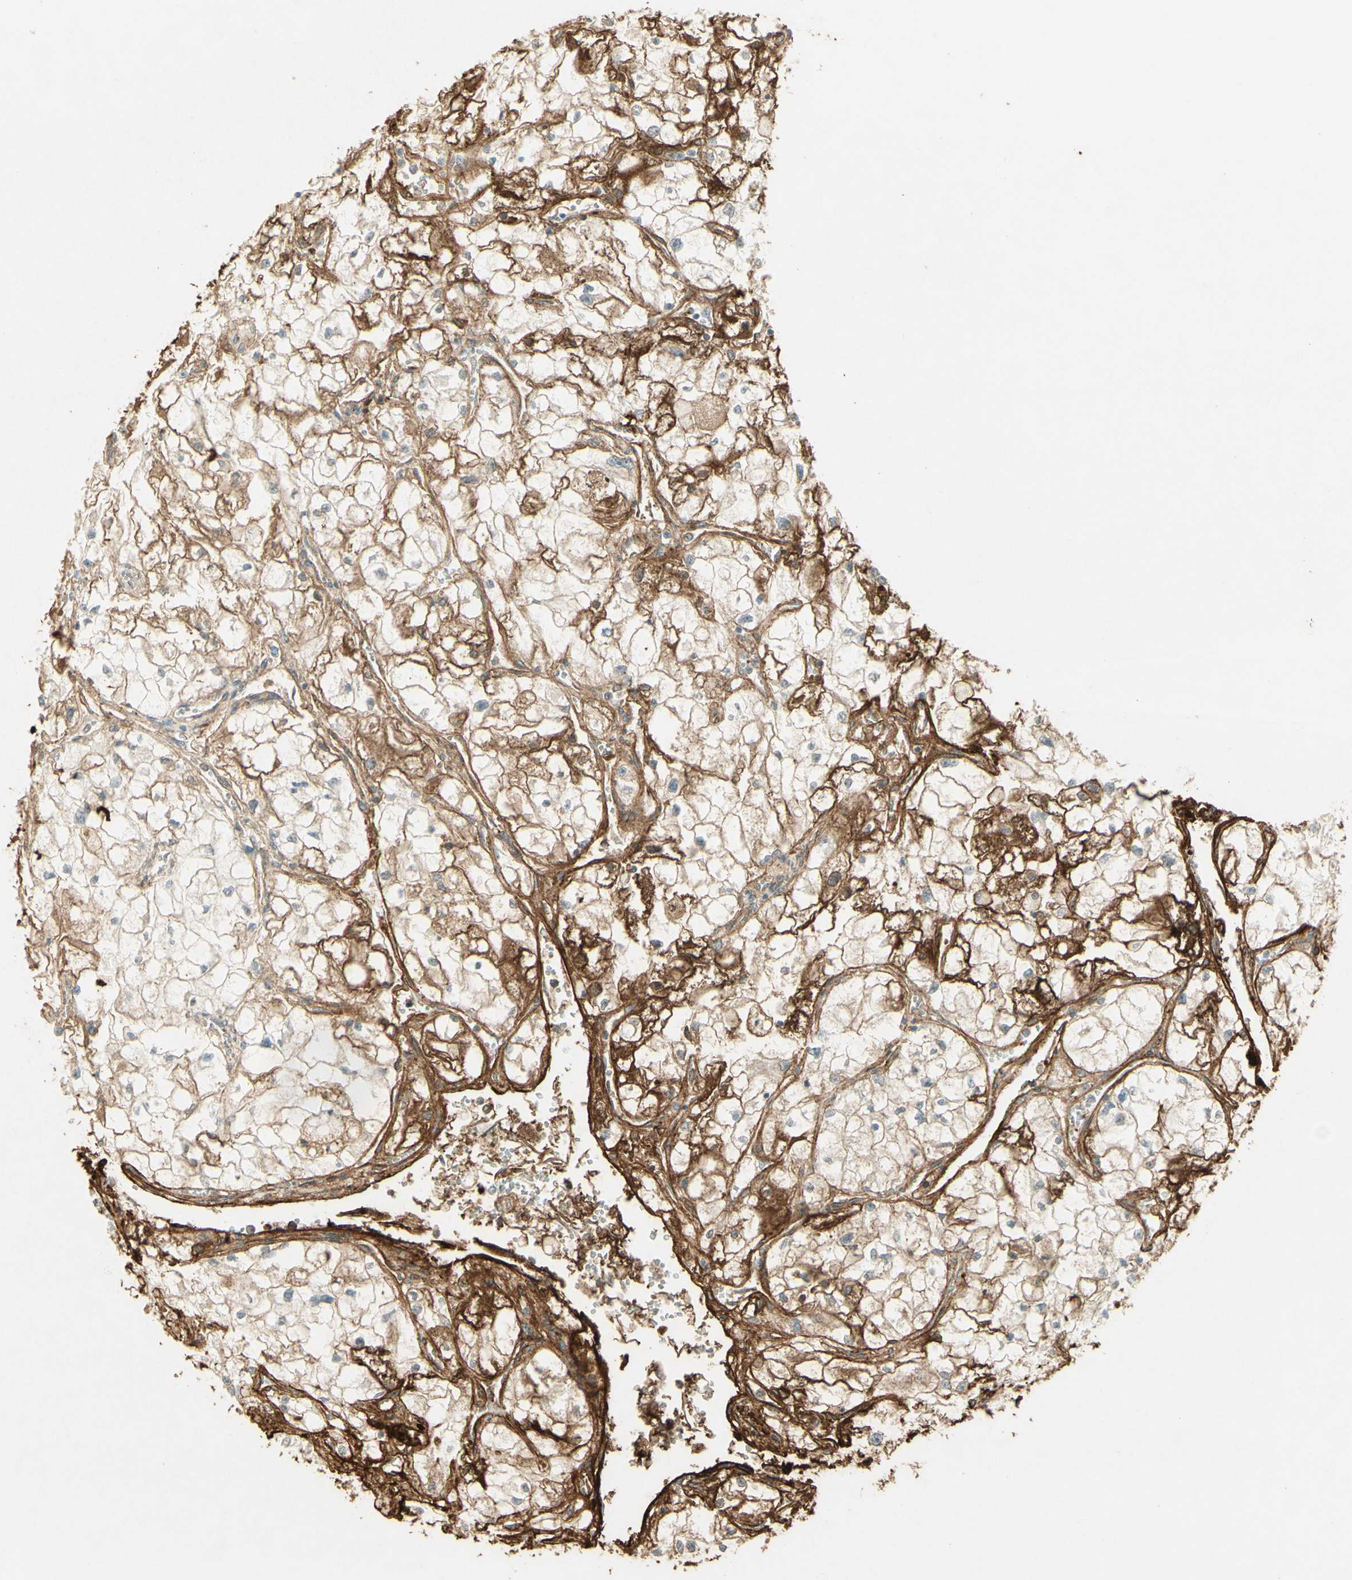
{"staining": {"intensity": "moderate", "quantity": ">75%", "location": "cytoplasmic/membranous"}, "tissue": "renal cancer", "cell_type": "Tumor cells", "image_type": "cancer", "snomed": [{"axis": "morphology", "description": "Adenocarcinoma, NOS"}, {"axis": "topography", "description": "Kidney"}], "caption": "Approximately >75% of tumor cells in renal cancer (adenocarcinoma) display moderate cytoplasmic/membranous protein expression as visualized by brown immunohistochemical staining.", "gene": "TNN", "patient": {"sex": "female", "age": 70}}